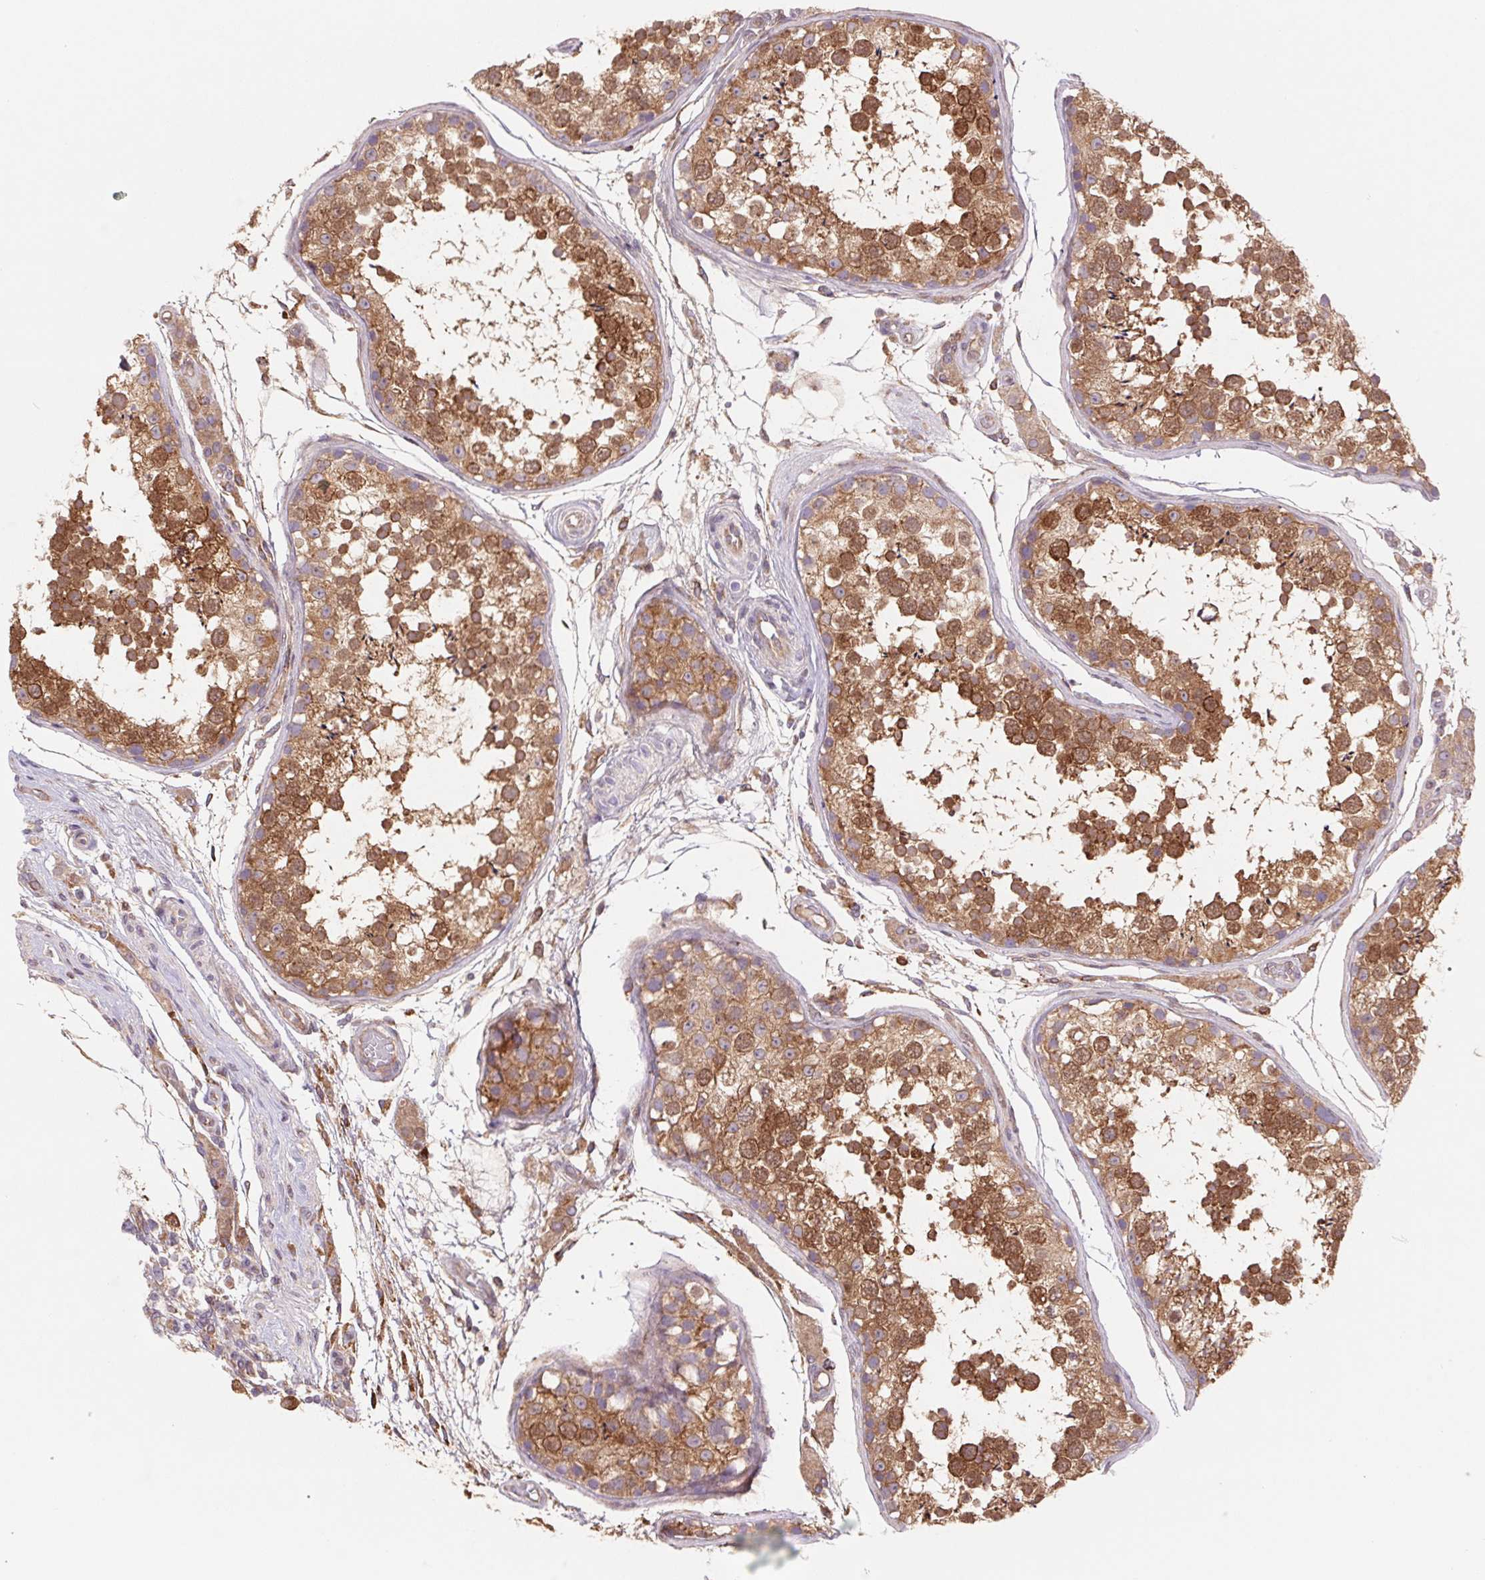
{"staining": {"intensity": "moderate", "quantity": ">75%", "location": "cytoplasmic/membranous,nuclear"}, "tissue": "testis", "cell_type": "Cells in seminiferous ducts", "image_type": "normal", "snomed": [{"axis": "morphology", "description": "Normal tissue, NOS"}, {"axis": "morphology", "description": "Seminoma, NOS"}, {"axis": "topography", "description": "Testis"}], "caption": "Moderate cytoplasmic/membranous,nuclear staining for a protein is identified in about >75% of cells in seminiferous ducts of benign testis using immunohistochemistry (IHC).", "gene": "KLHL20", "patient": {"sex": "male", "age": 29}}